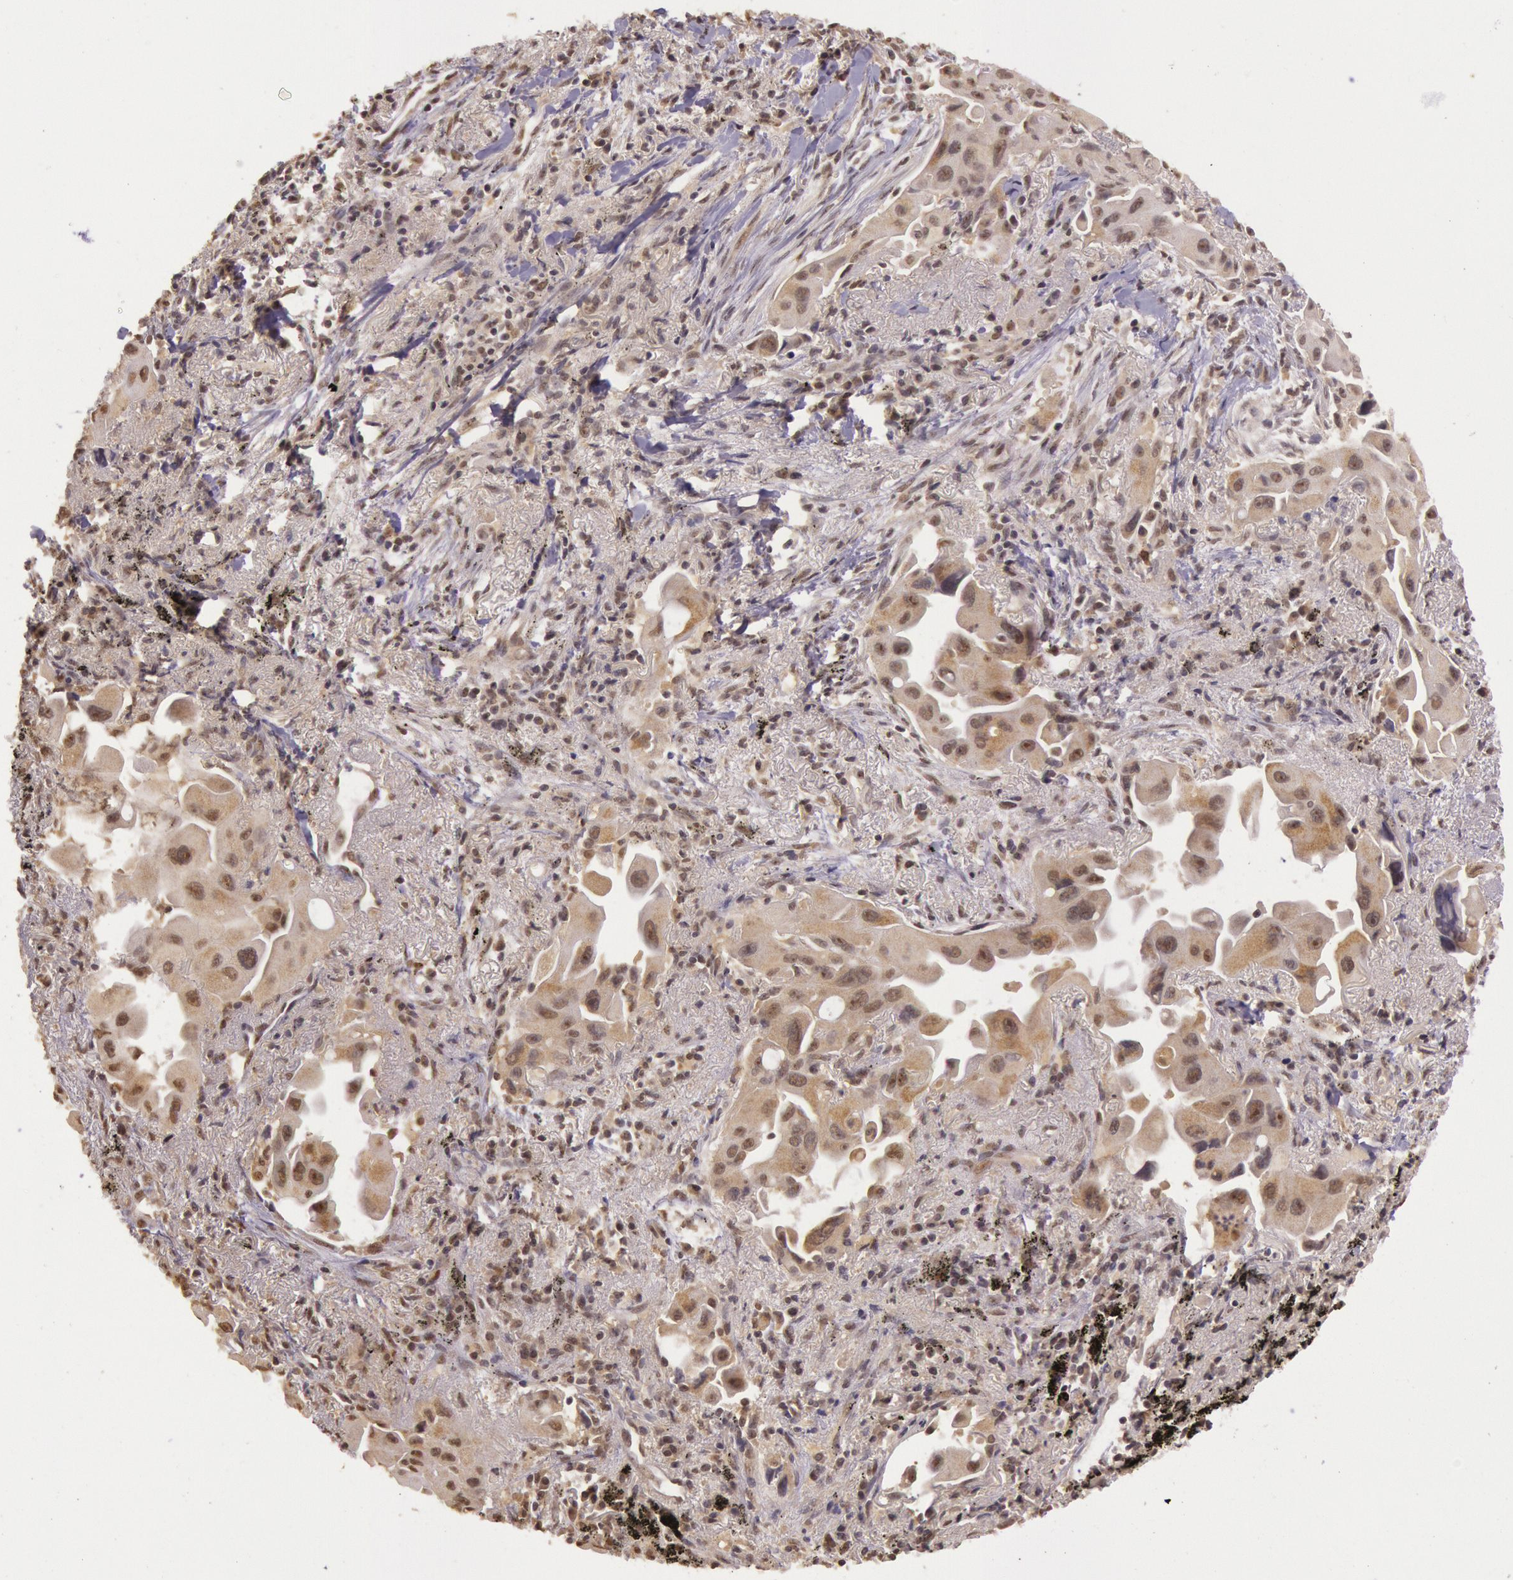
{"staining": {"intensity": "moderate", "quantity": "25%-75%", "location": "cytoplasmic/membranous"}, "tissue": "lung cancer", "cell_type": "Tumor cells", "image_type": "cancer", "snomed": [{"axis": "morphology", "description": "Adenocarcinoma, NOS"}, {"axis": "topography", "description": "Lung"}], "caption": "This is a micrograph of immunohistochemistry (IHC) staining of lung cancer (adenocarcinoma), which shows moderate positivity in the cytoplasmic/membranous of tumor cells.", "gene": "RTL10", "patient": {"sex": "male", "age": 68}}